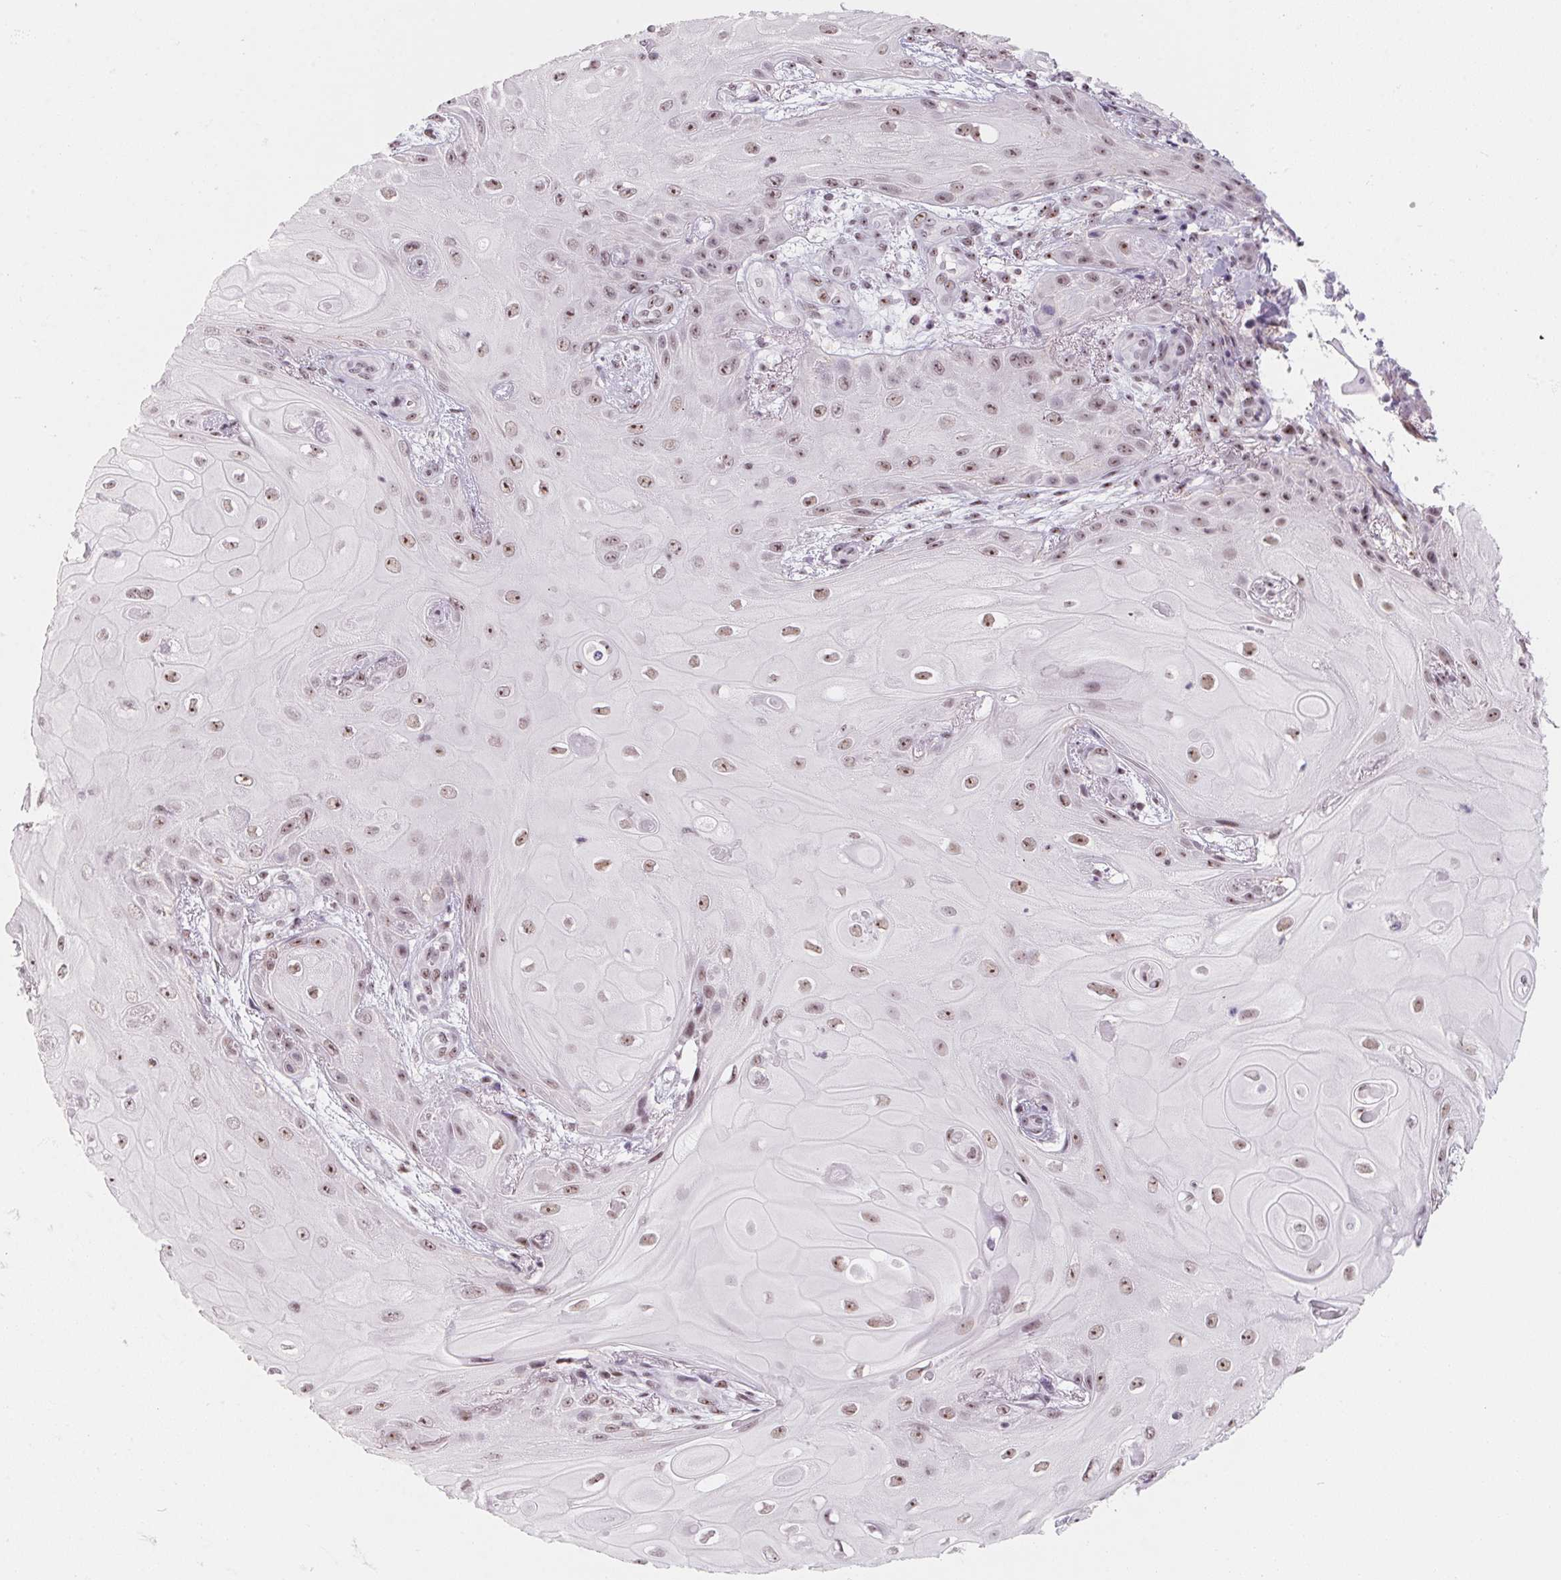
{"staining": {"intensity": "weak", "quantity": ">75%", "location": "nuclear"}, "tissue": "skin cancer", "cell_type": "Tumor cells", "image_type": "cancer", "snomed": [{"axis": "morphology", "description": "Squamous cell carcinoma, NOS"}, {"axis": "topography", "description": "Skin"}], "caption": "High-magnification brightfield microscopy of skin cancer stained with DAB (3,3'-diaminobenzidine) (brown) and counterstained with hematoxylin (blue). tumor cells exhibit weak nuclear positivity is seen in approximately>75% of cells.", "gene": "ZIC4", "patient": {"sex": "male", "age": 62}}